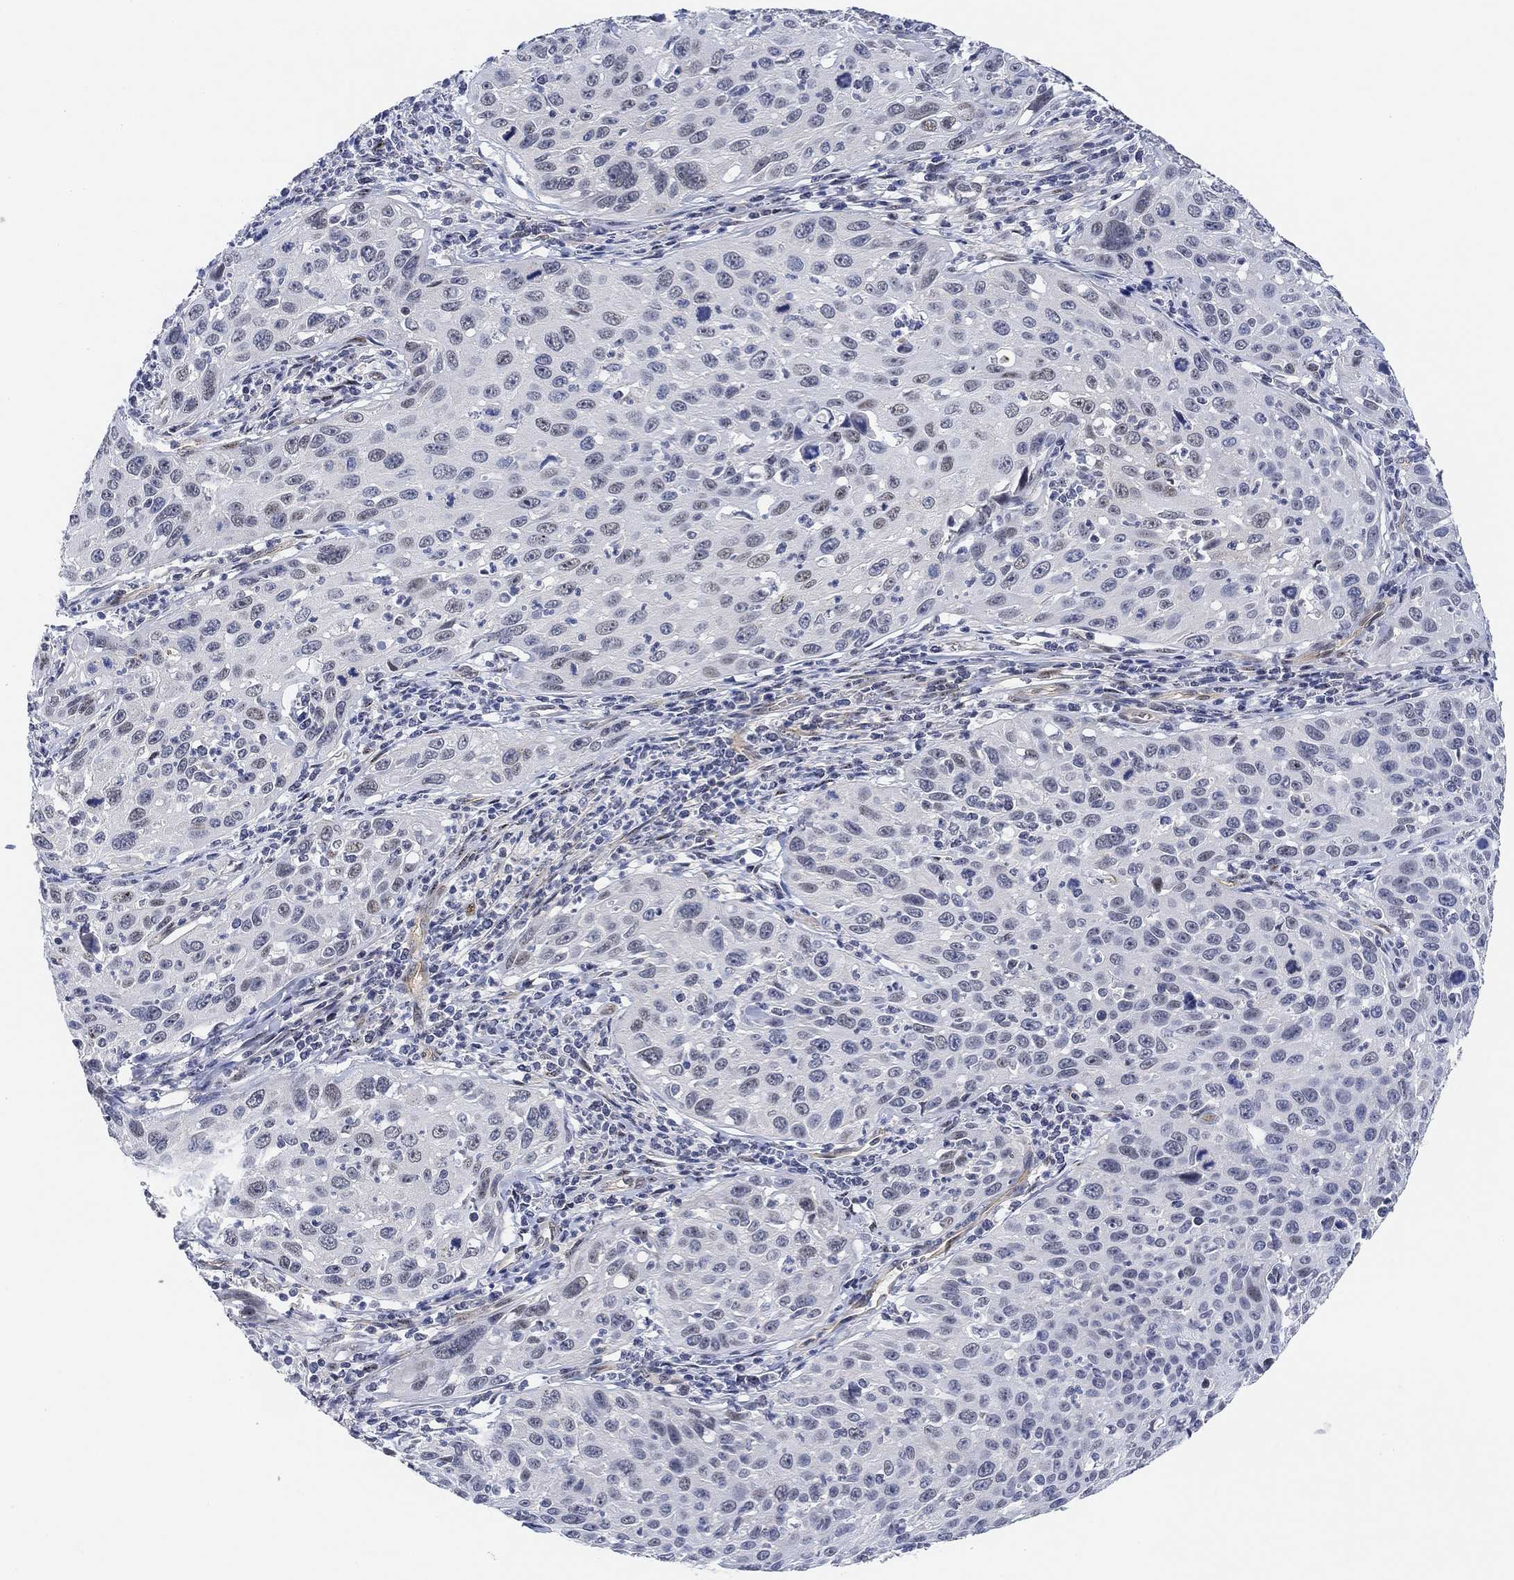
{"staining": {"intensity": "negative", "quantity": "none", "location": "none"}, "tissue": "cervical cancer", "cell_type": "Tumor cells", "image_type": "cancer", "snomed": [{"axis": "morphology", "description": "Squamous cell carcinoma, NOS"}, {"axis": "topography", "description": "Cervix"}], "caption": "This is a photomicrograph of immunohistochemistry staining of cervical squamous cell carcinoma, which shows no positivity in tumor cells.", "gene": "PAX6", "patient": {"sex": "female", "age": 26}}